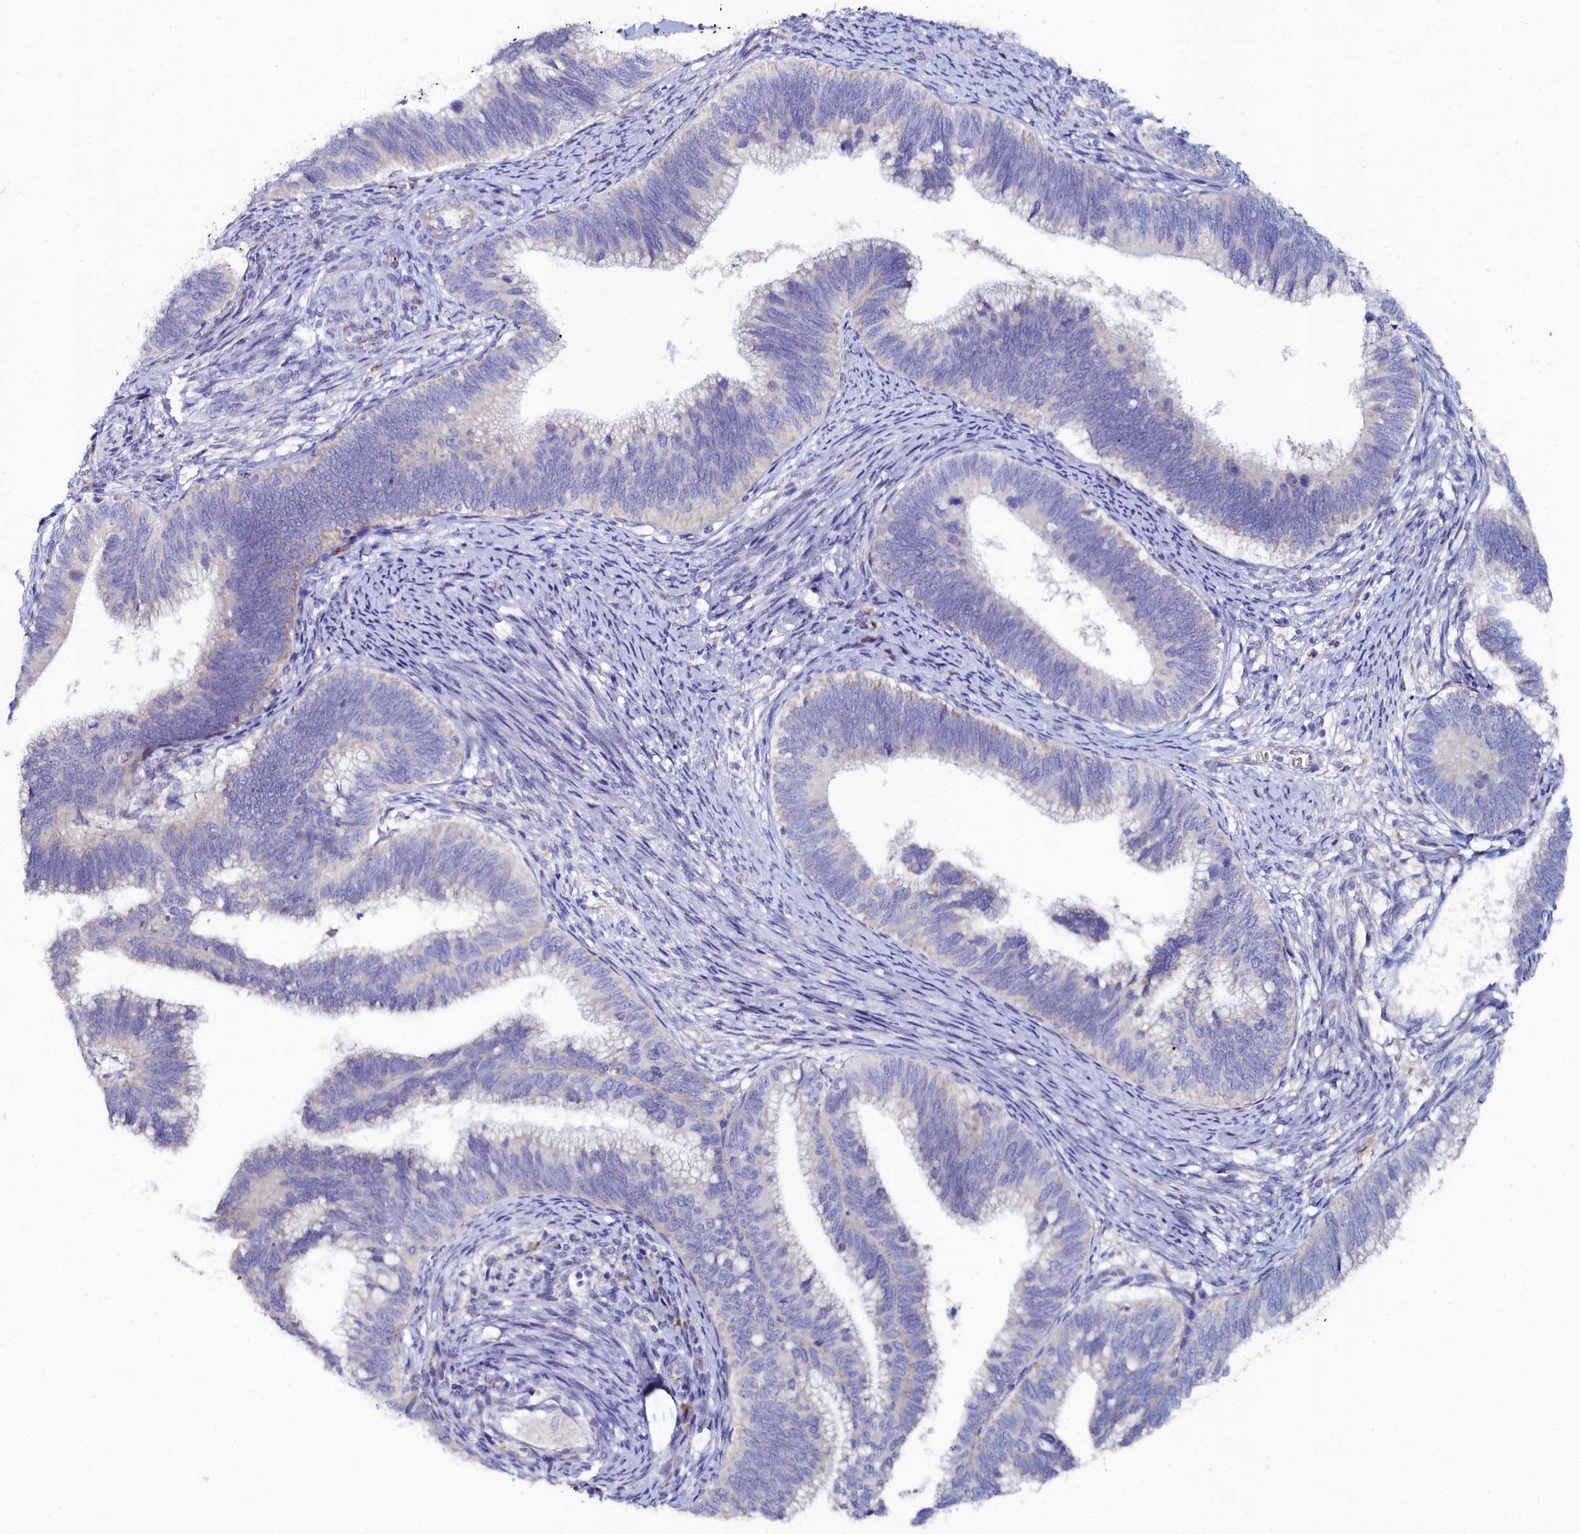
{"staining": {"intensity": "negative", "quantity": "none", "location": "none"}, "tissue": "cervical cancer", "cell_type": "Tumor cells", "image_type": "cancer", "snomed": [{"axis": "morphology", "description": "Adenocarcinoma, NOS"}, {"axis": "topography", "description": "Cervix"}], "caption": "This is an immunohistochemistry (IHC) micrograph of human adenocarcinoma (cervical). There is no positivity in tumor cells.", "gene": "SLC49A3", "patient": {"sex": "female", "age": 42}}